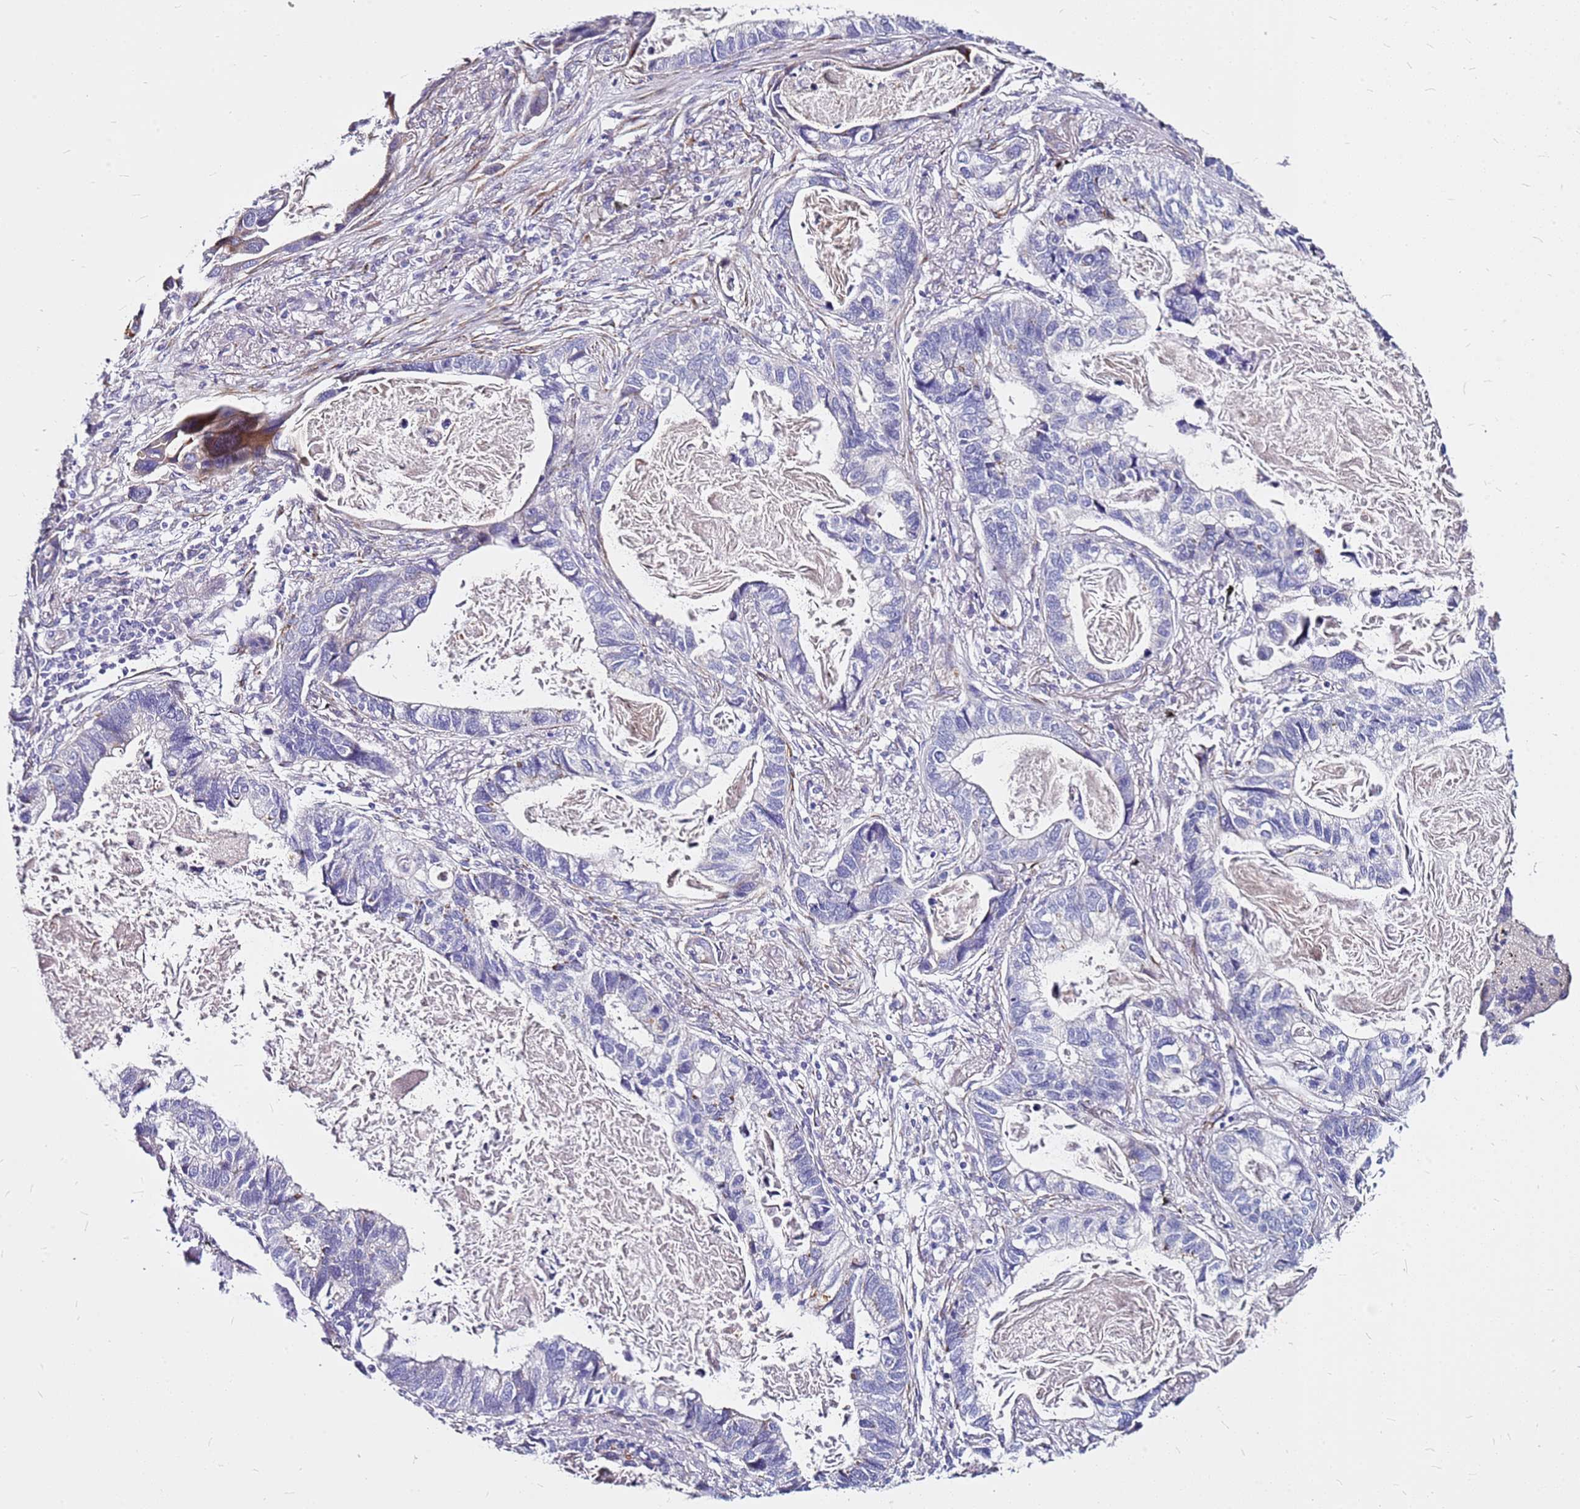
{"staining": {"intensity": "negative", "quantity": "none", "location": "none"}, "tissue": "lung cancer", "cell_type": "Tumor cells", "image_type": "cancer", "snomed": [{"axis": "morphology", "description": "Adenocarcinoma, NOS"}, {"axis": "topography", "description": "Lung"}], "caption": "DAB (3,3'-diaminobenzidine) immunohistochemical staining of human lung cancer (adenocarcinoma) displays no significant staining in tumor cells. Nuclei are stained in blue.", "gene": "CASD1", "patient": {"sex": "male", "age": 67}}